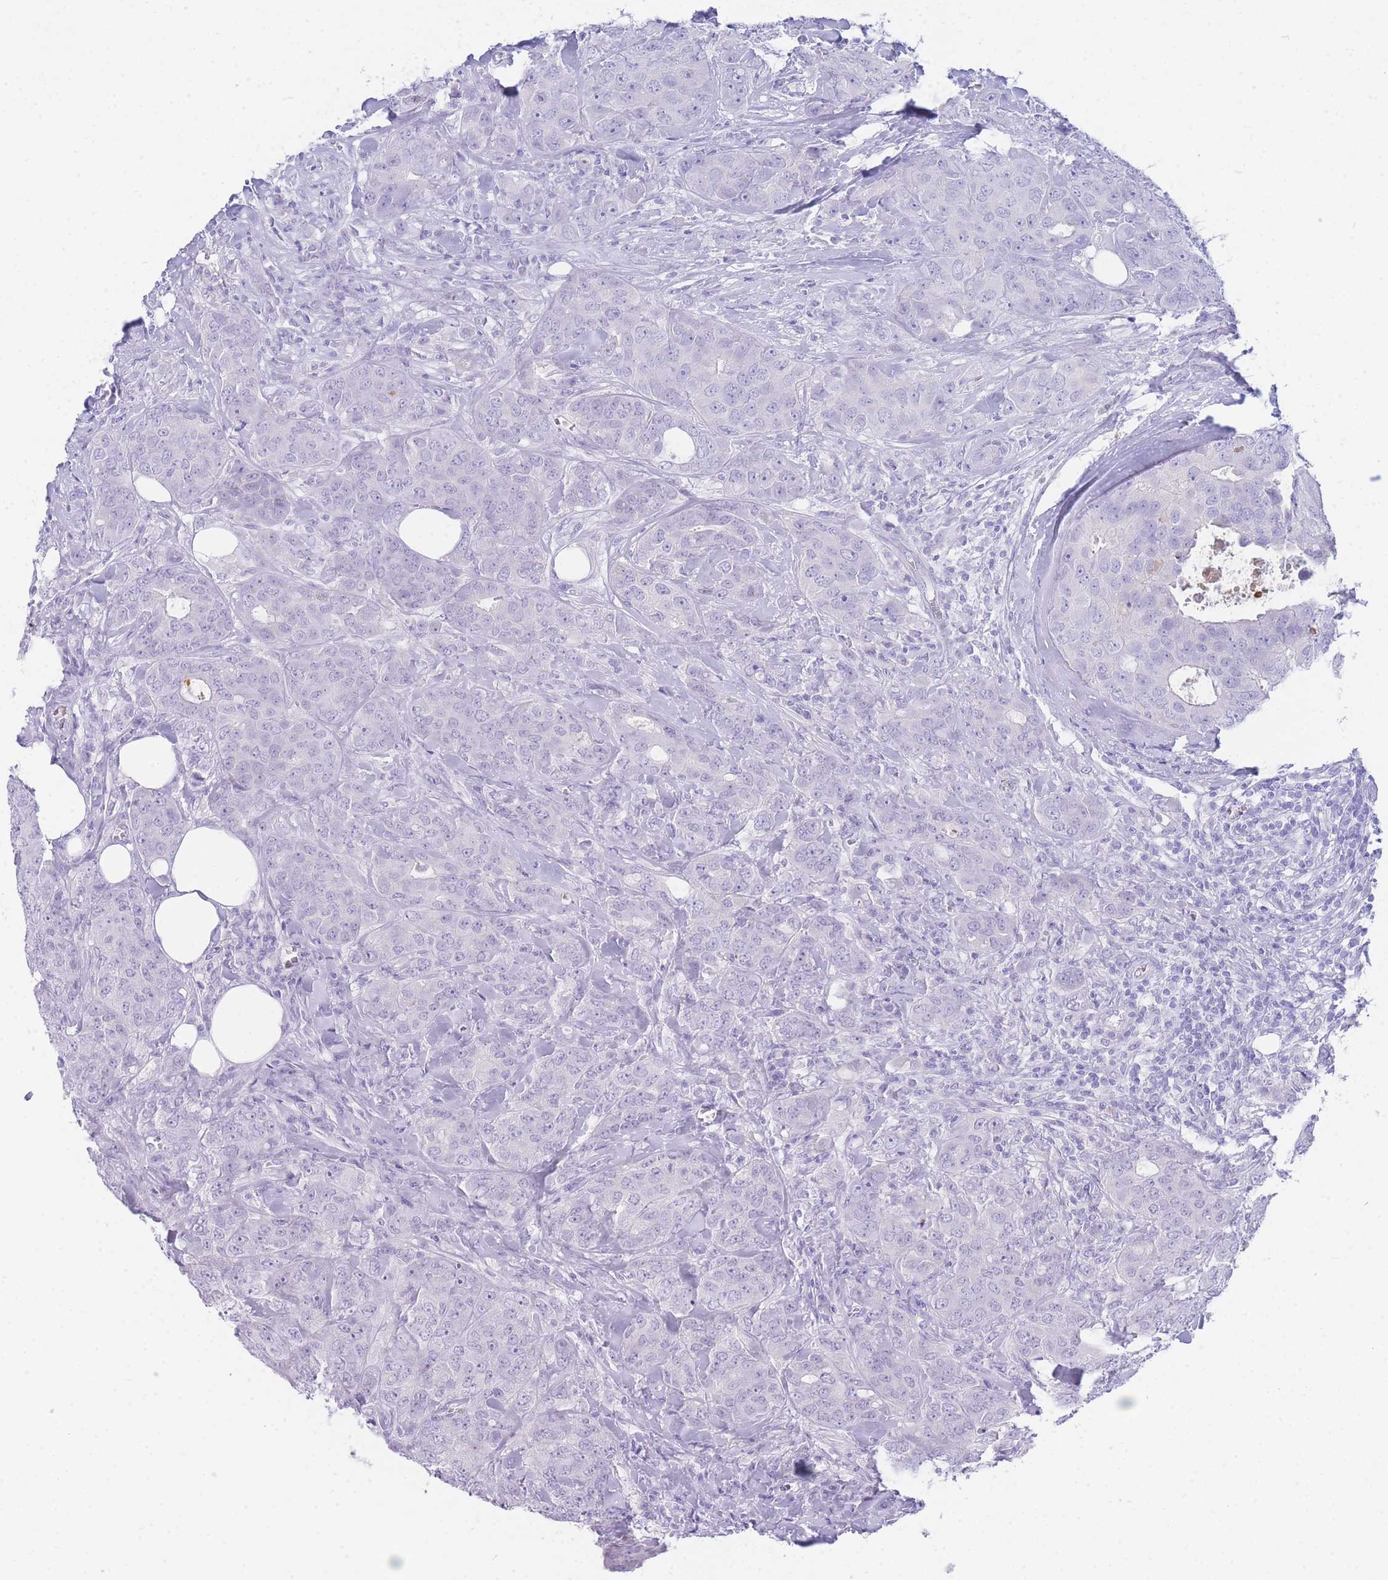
{"staining": {"intensity": "negative", "quantity": "none", "location": "none"}, "tissue": "breast cancer", "cell_type": "Tumor cells", "image_type": "cancer", "snomed": [{"axis": "morphology", "description": "Duct carcinoma"}, {"axis": "topography", "description": "Breast"}], "caption": "The histopathology image reveals no staining of tumor cells in breast cancer (invasive ductal carcinoma).", "gene": "NKX1-2", "patient": {"sex": "female", "age": 43}}